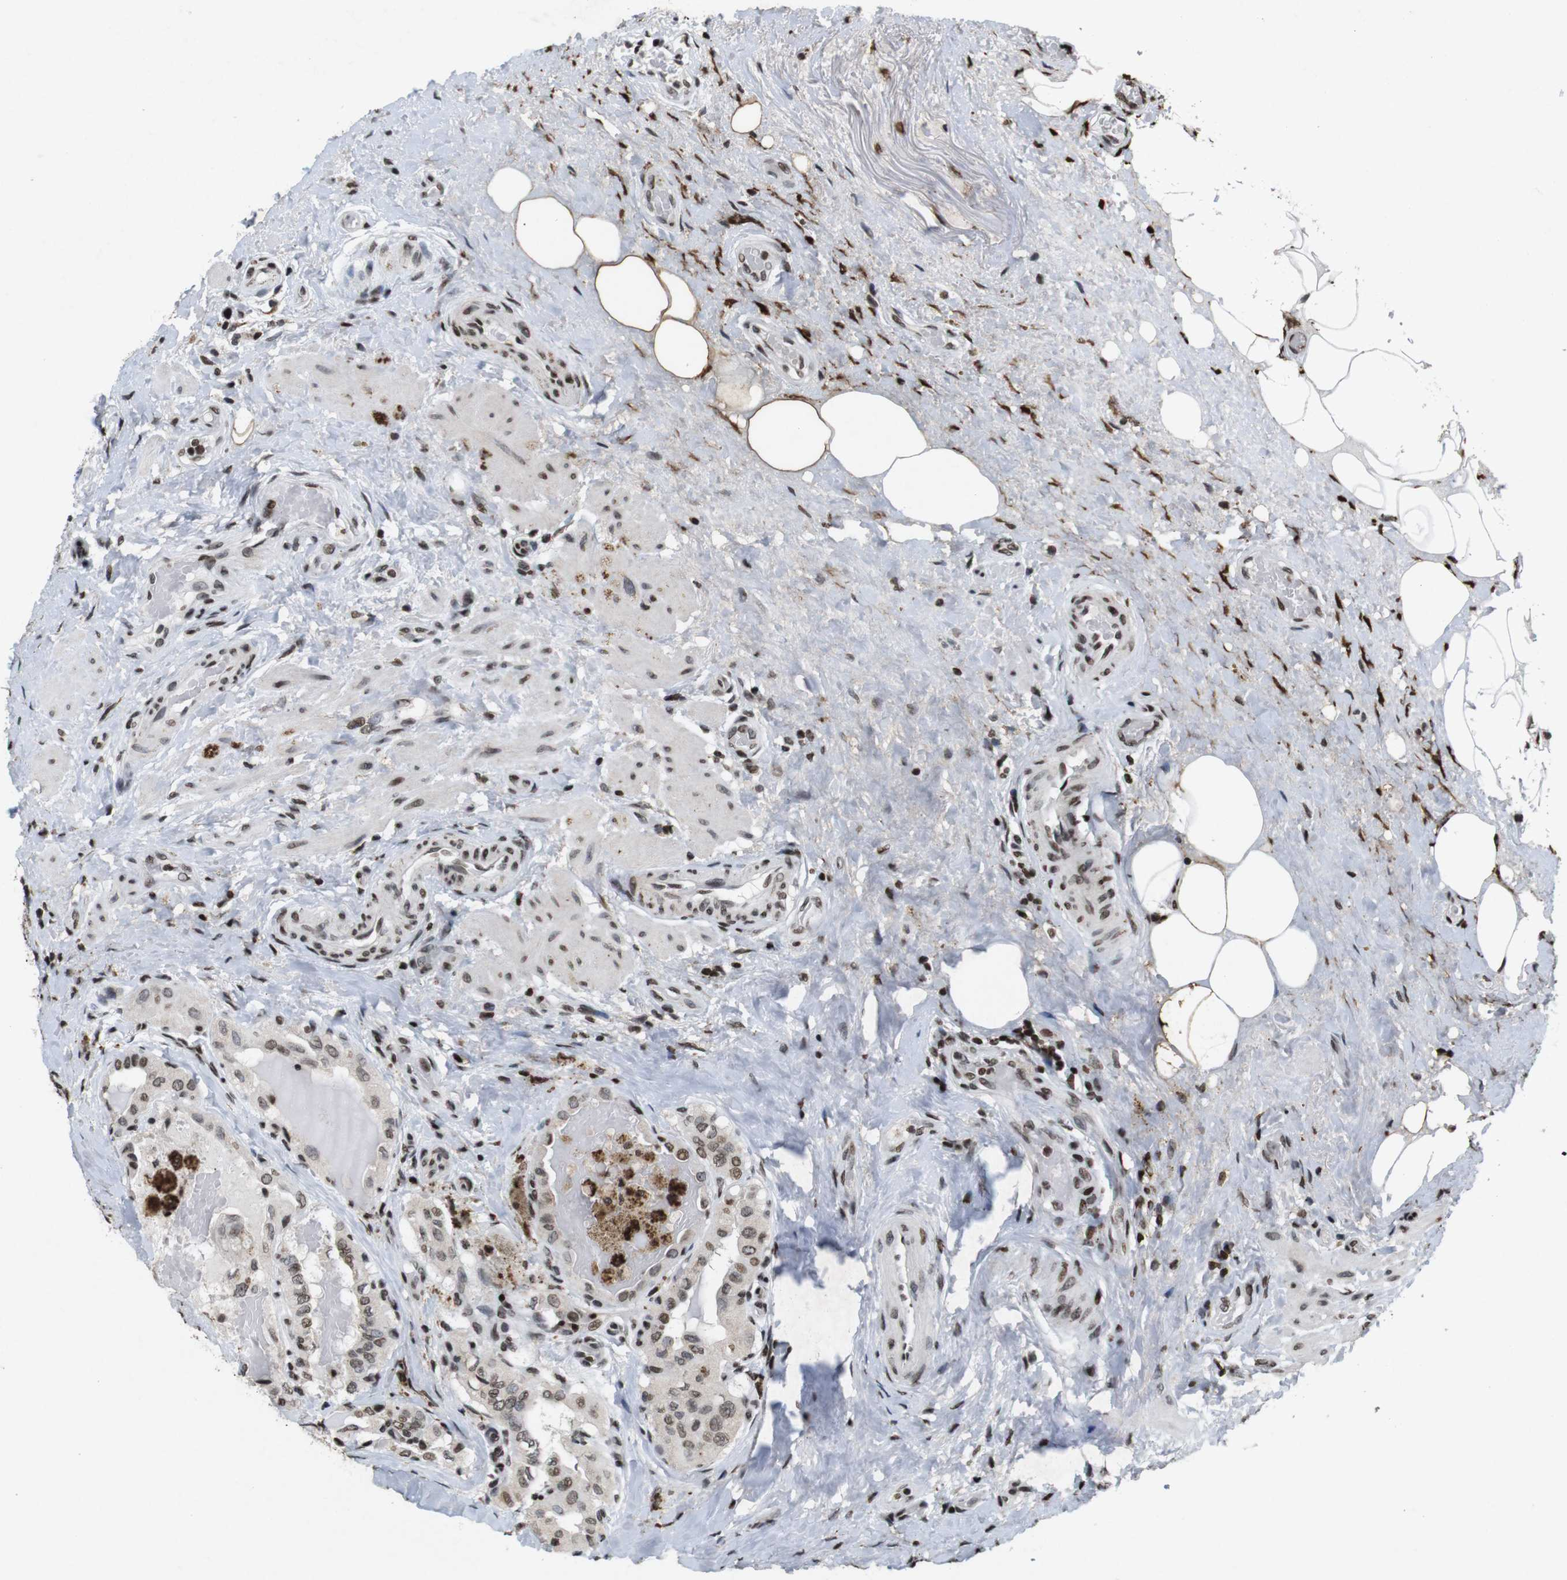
{"staining": {"intensity": "moderate", "quantity": ">75%", "location": "nuclear"}, "tissue": "thyroid cancer", "cell_type": "Tumor cells", "image_type": "cancer", "snomed": [{"axis": "morphology", "description": "Papillary adenocarcinoma, NOS"}, {"axis": "topography", "description": "Thyroid gland"}], "caption": "Thyroid papillary adenocarcinoma stained with a brown dye displays moderate nuclear positive staining in approximately >75% of tumor cells.", "gene": "MAGEH1", "patient": {"sex": "male", "age": 77}}